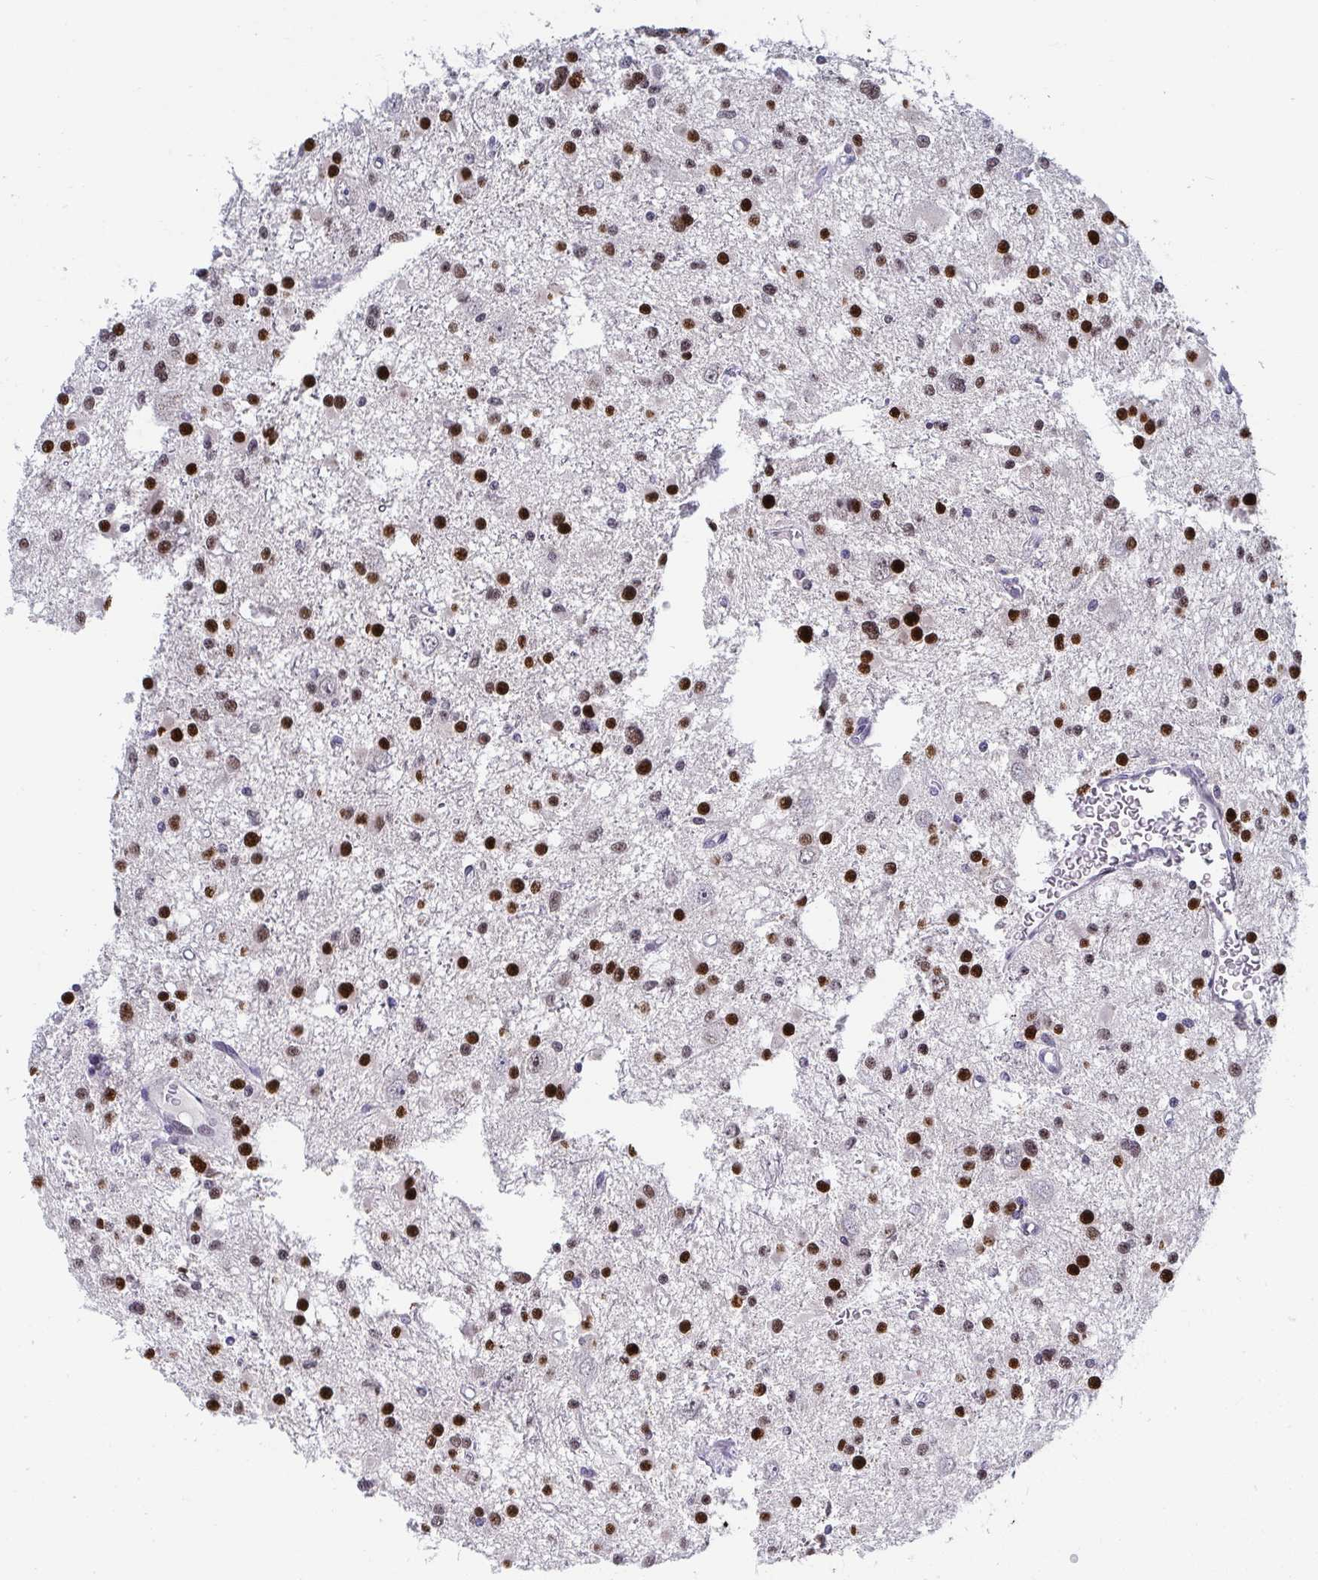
{"staining": {"intensity": "strong", "quantity": ">75%", "location": "nuclear"}, "tissue": "glioma", "cell_type": "Tumor cells", "image_type": "cancer", "snomed": [{"axis": "morphology", "description": "Glioma, malignant, High grade"}, {"axis": "topography", "description": "Brain"}], "caption": "Protein staining of malignant high-grade glioma tissue displays strong nuclear positivity in about >75% of tumor cells.", "gene": "JDP2", "patient": {"sex": "male", "age": 54}}